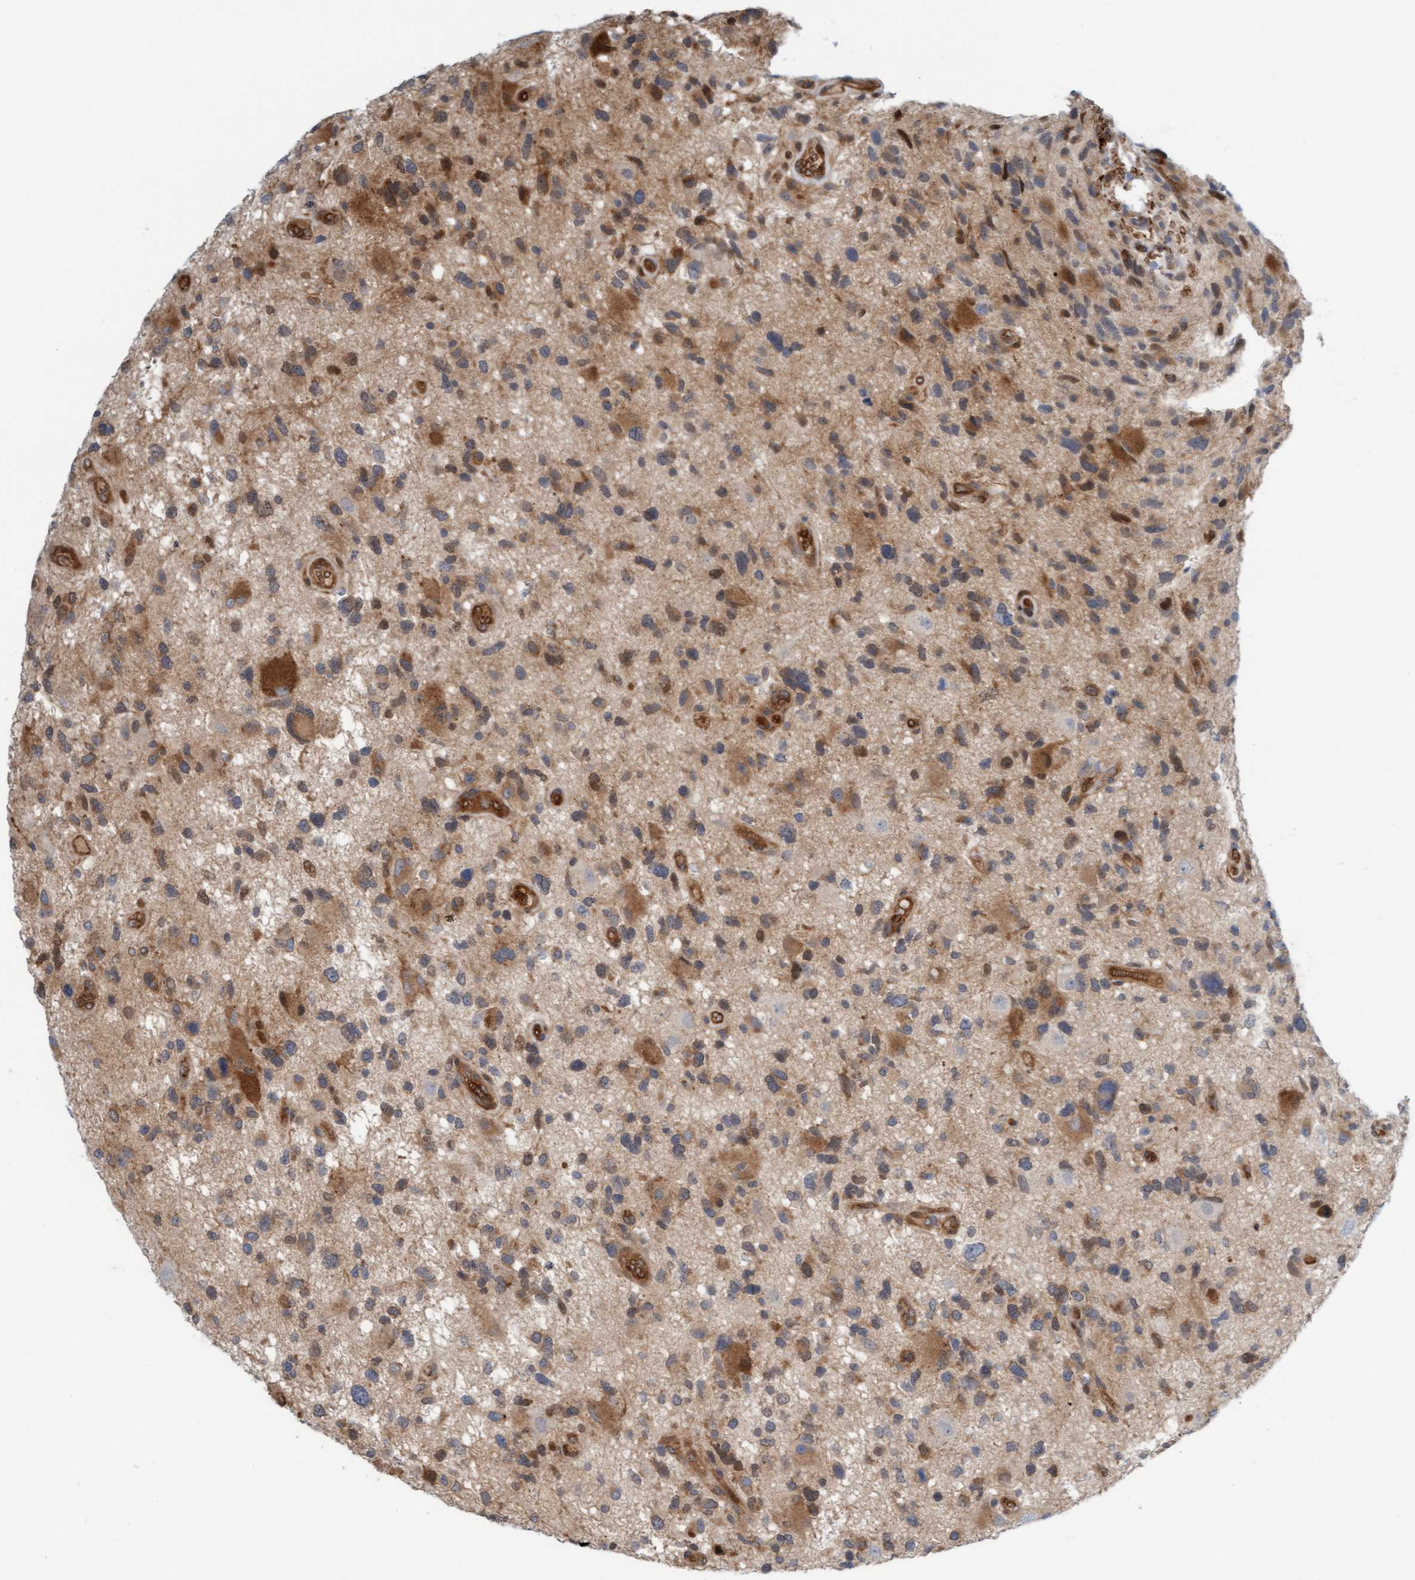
{"staining": {"intensity": "moderate", "quantity": "25%-75%", "location": "cytoplasmic/membranous"}, "tissue": "glioma", "cell_type": "Tumor cells", "image_type": "cancer", "snomed": [{"axis": "morphology", "description": "Glioma, malignant, High grade"}, {"axis": "topography", "description": "Brain"}], "caption": "This histopathology image displays immunohistochemistry (IHC) staining of human malignant glioma (high-grade), with medium moderate cytoplasmic/membranous positivity in about 25%-75% of tumor cells.", "gene": "EIF4EBP1", "patient": {"sex": "male", "age": 33}}